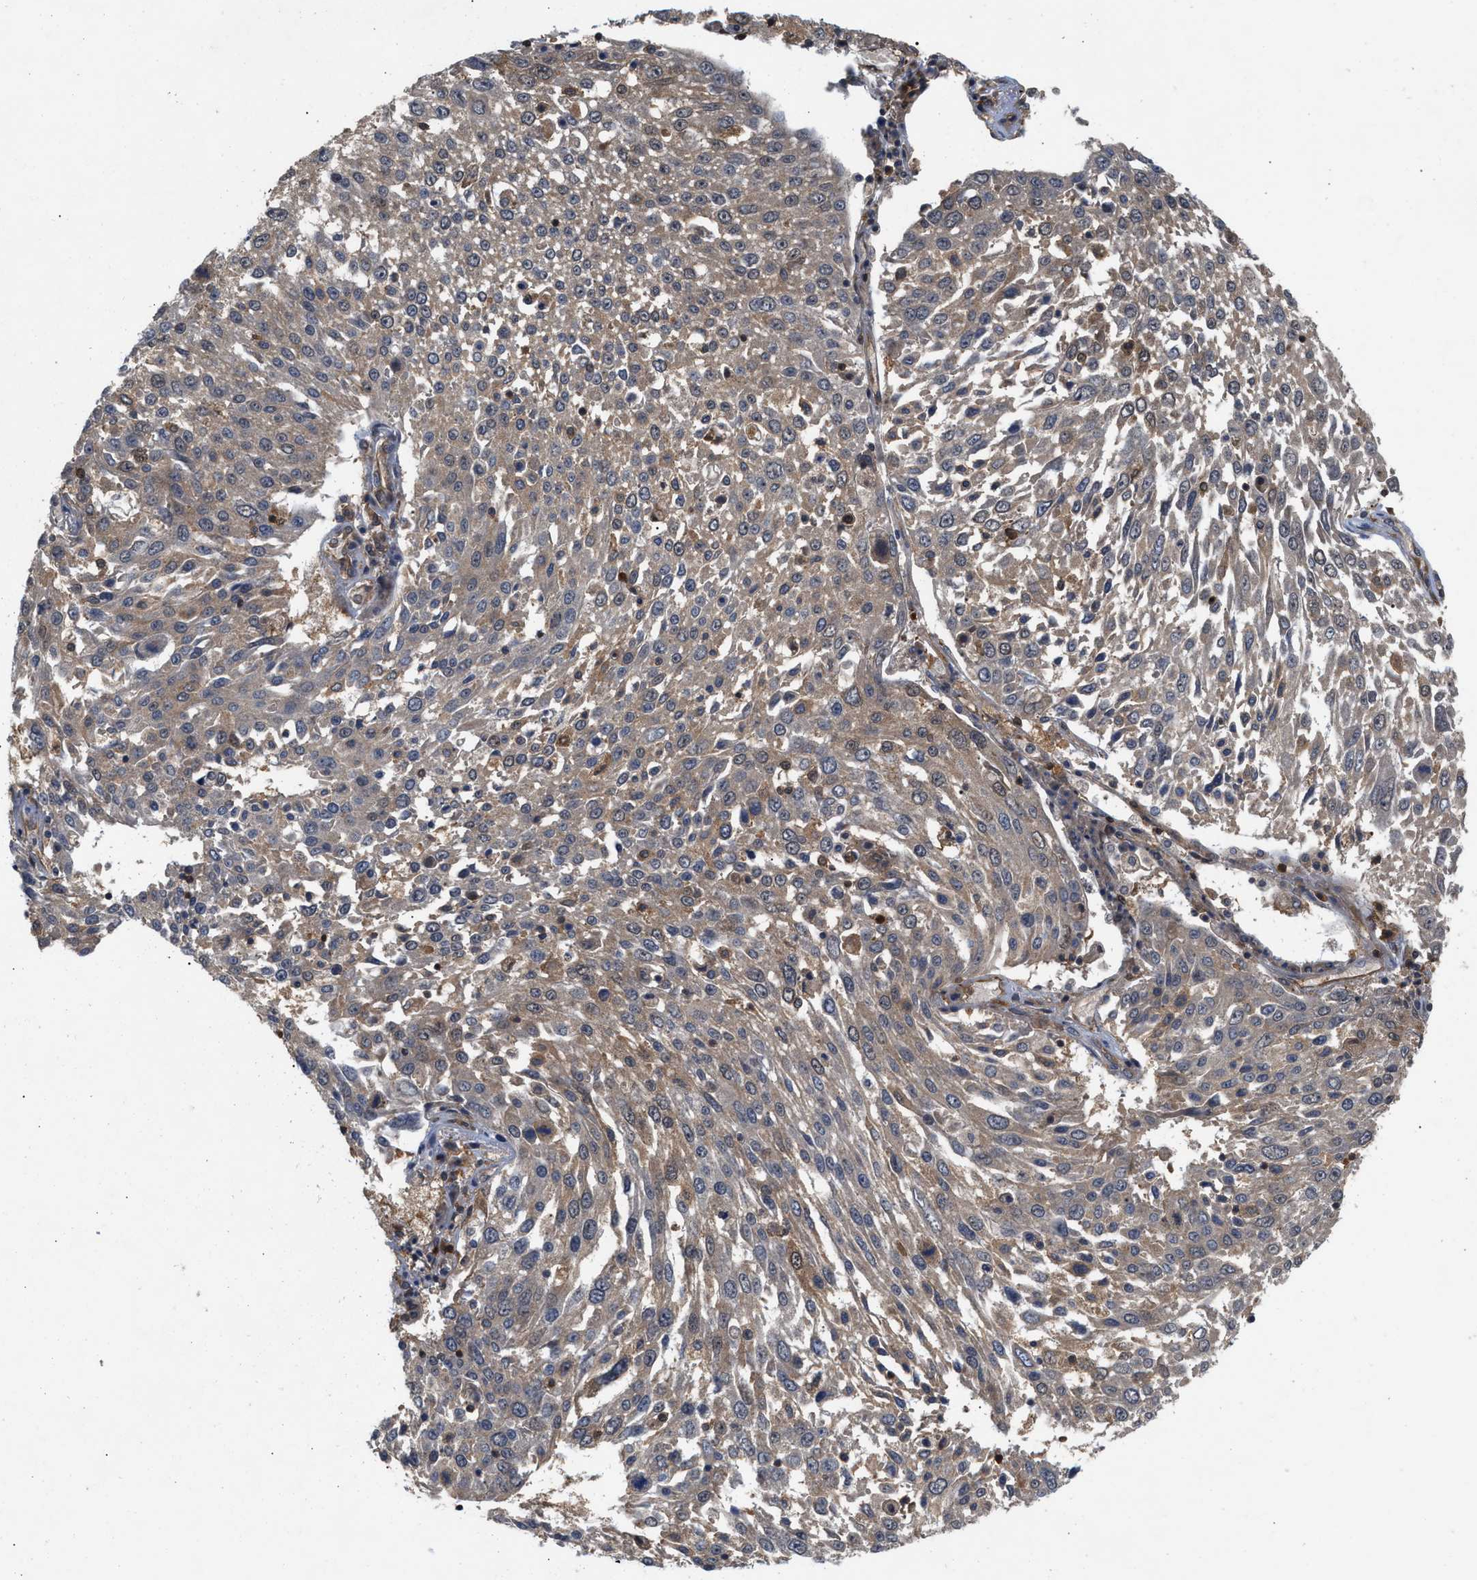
{"staining": {"intensity": "moderate", "quantity": "25%-75%", "location": "cytoplasmic/membranous"}, "tissue": "lung cancer", "cell_type": "Tumor cells", "image_type": "cancer", "snomed": [{"axis": "morphology", "description": "Squamous cell carcinoma, NOS"}, {"axis": "topography", "description": "Lung"}], "caption": "Approximately 25%-75% of tumor cells in human squamous cell carcinoma (lung) show moderate cytoplasmic/membranous protein staining as visualized by brown immunohistochemical staining.", "gene": "GLOD4", "patient": {"sex": "male", "age": 65}}